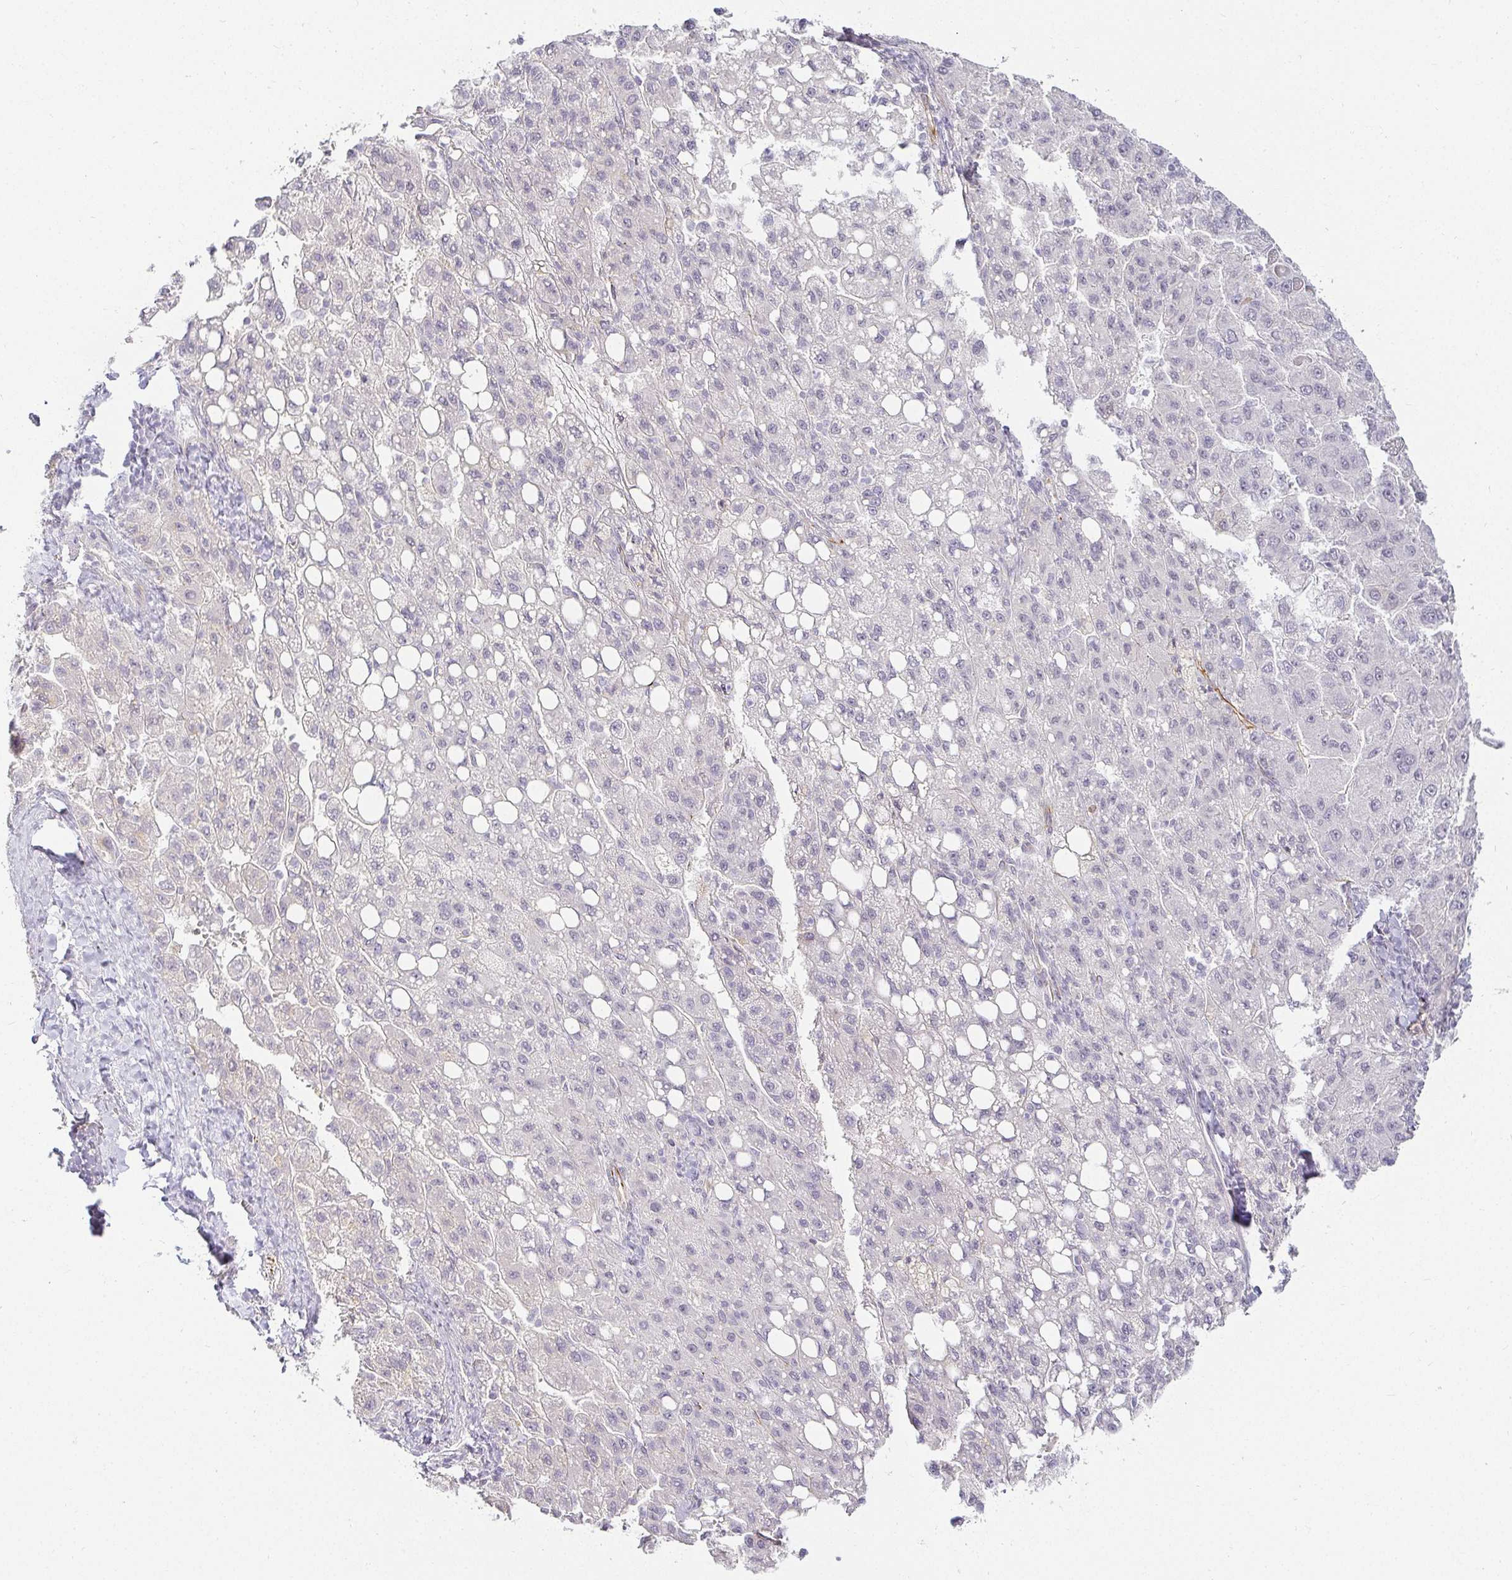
{"staining": {"intensity": "negative", "quantity": "none", "location": "none"}, "tissue": "liver cancer", "cell_type": "Tumor cells", "image_type": "cancer", "snomed": [{"axis": "morphology", "description": "Carcinoma, Hepatocellular, NOS"}, {"axis": "topography", "description": "Liver"}], "caption": "The immunohistochemistry (IHC) image has no significant expression in tumor cells of liver cancer (hepatocellular carcinoma) tissue. (DAB (3,3'-diaminobenzidine) immunohistochemistry with hematoxylin counter stain).", "gene": "ACAN", "patient": {"sex": "female", "age": 82}}